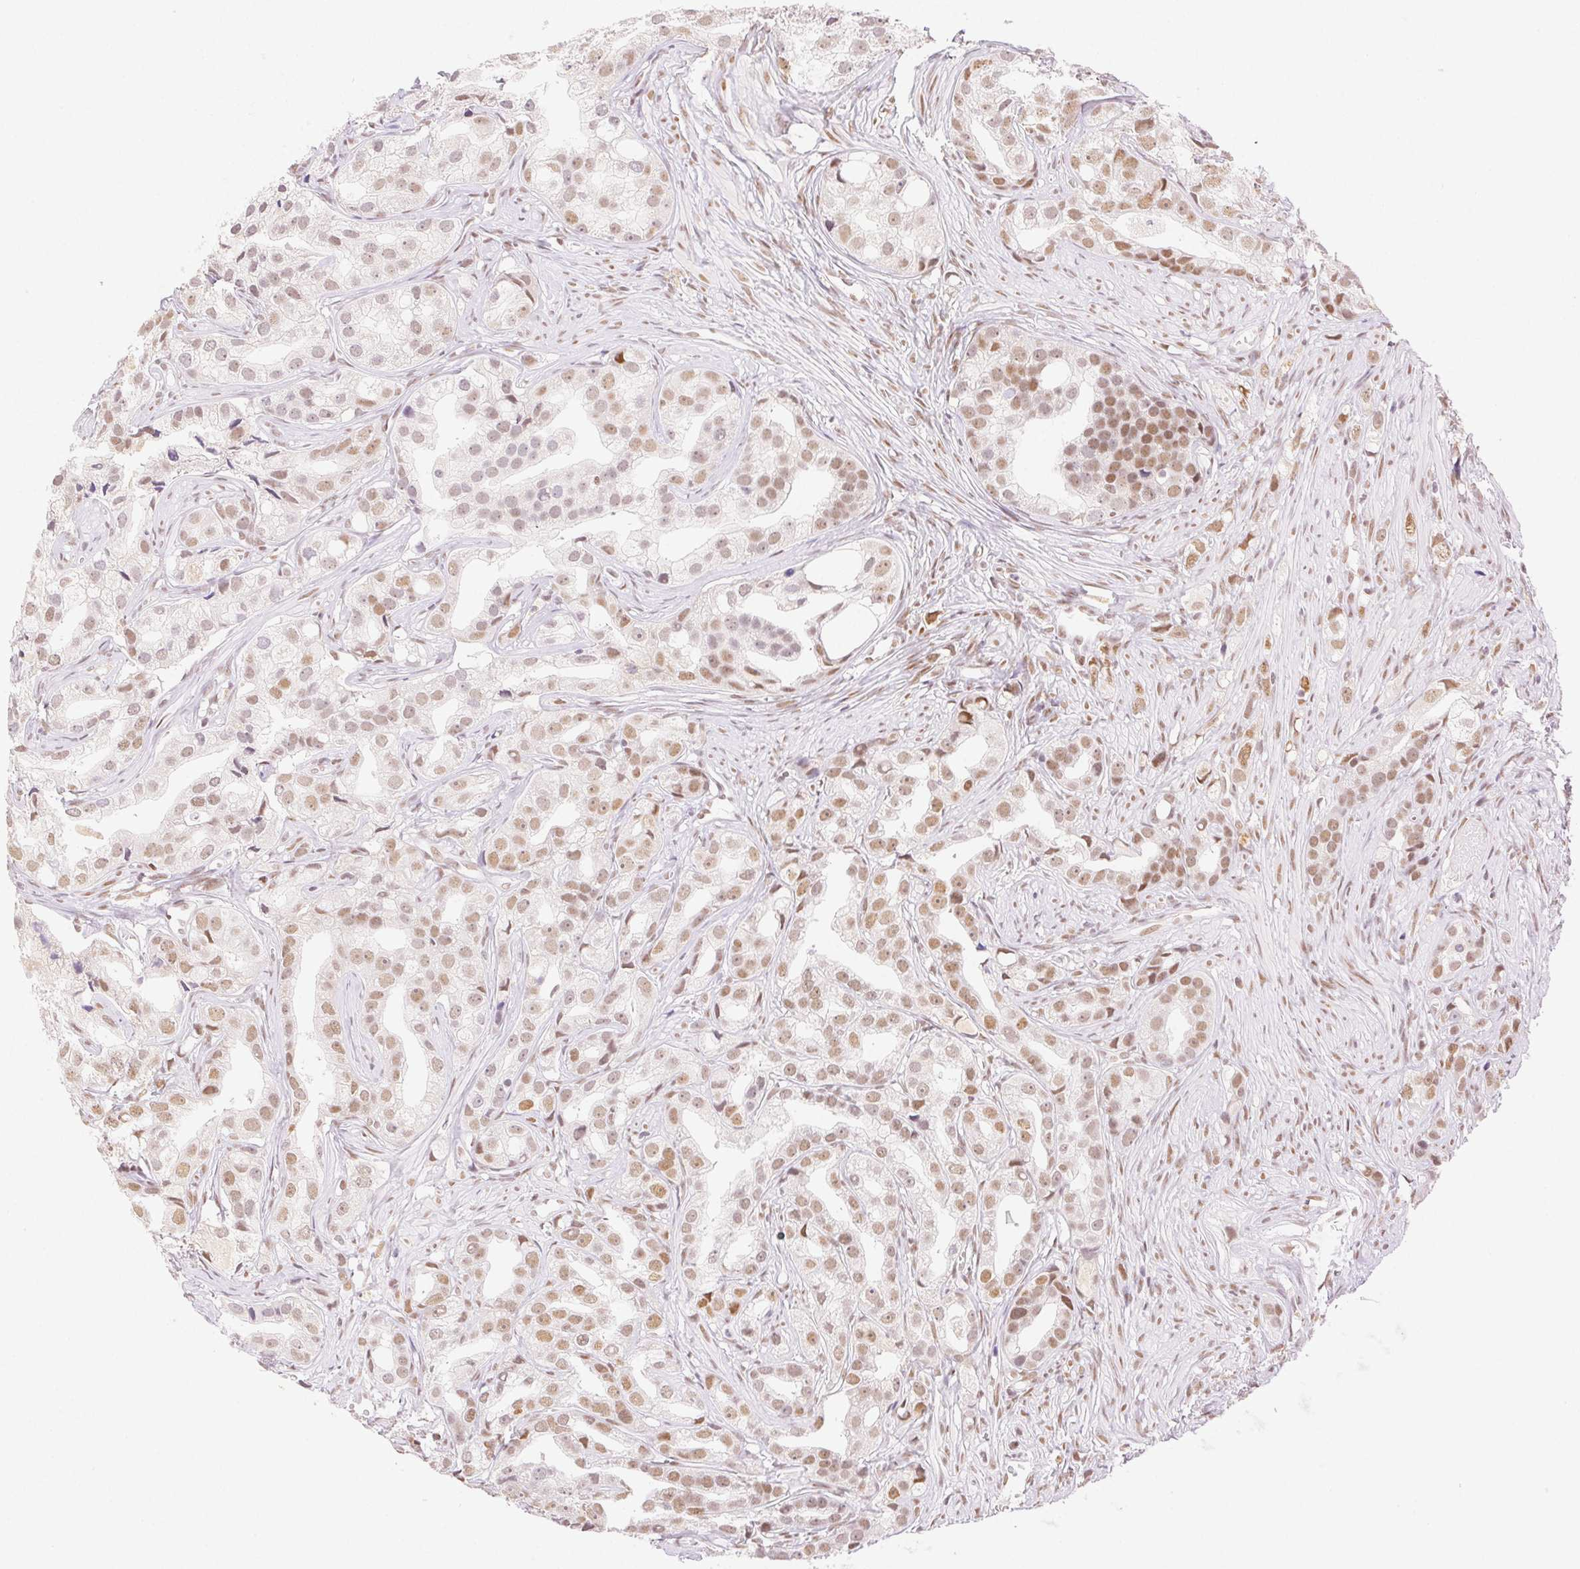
{"staining": {"intensity": "moderate", "quantity": ">75%", "location": "nuclear"}, "tissue": "prostate cancer", "cell_type": "Tumor cells", "image_type": "cancer", "snomed": [{"axis": "morphology", "description": "Adenocarcinoma, High grade"}, {"axis": "topography", "description": "Prostate"}], "caption": "Approximately >75% of tumor cells in adenocarcinoma (high-grade) (prostate) show moderate nuclear protein expression as visualized by brown immunohistochemical staining.", "gene": "H2AZ2", "patient": {"sex": "male", "age": 75}}